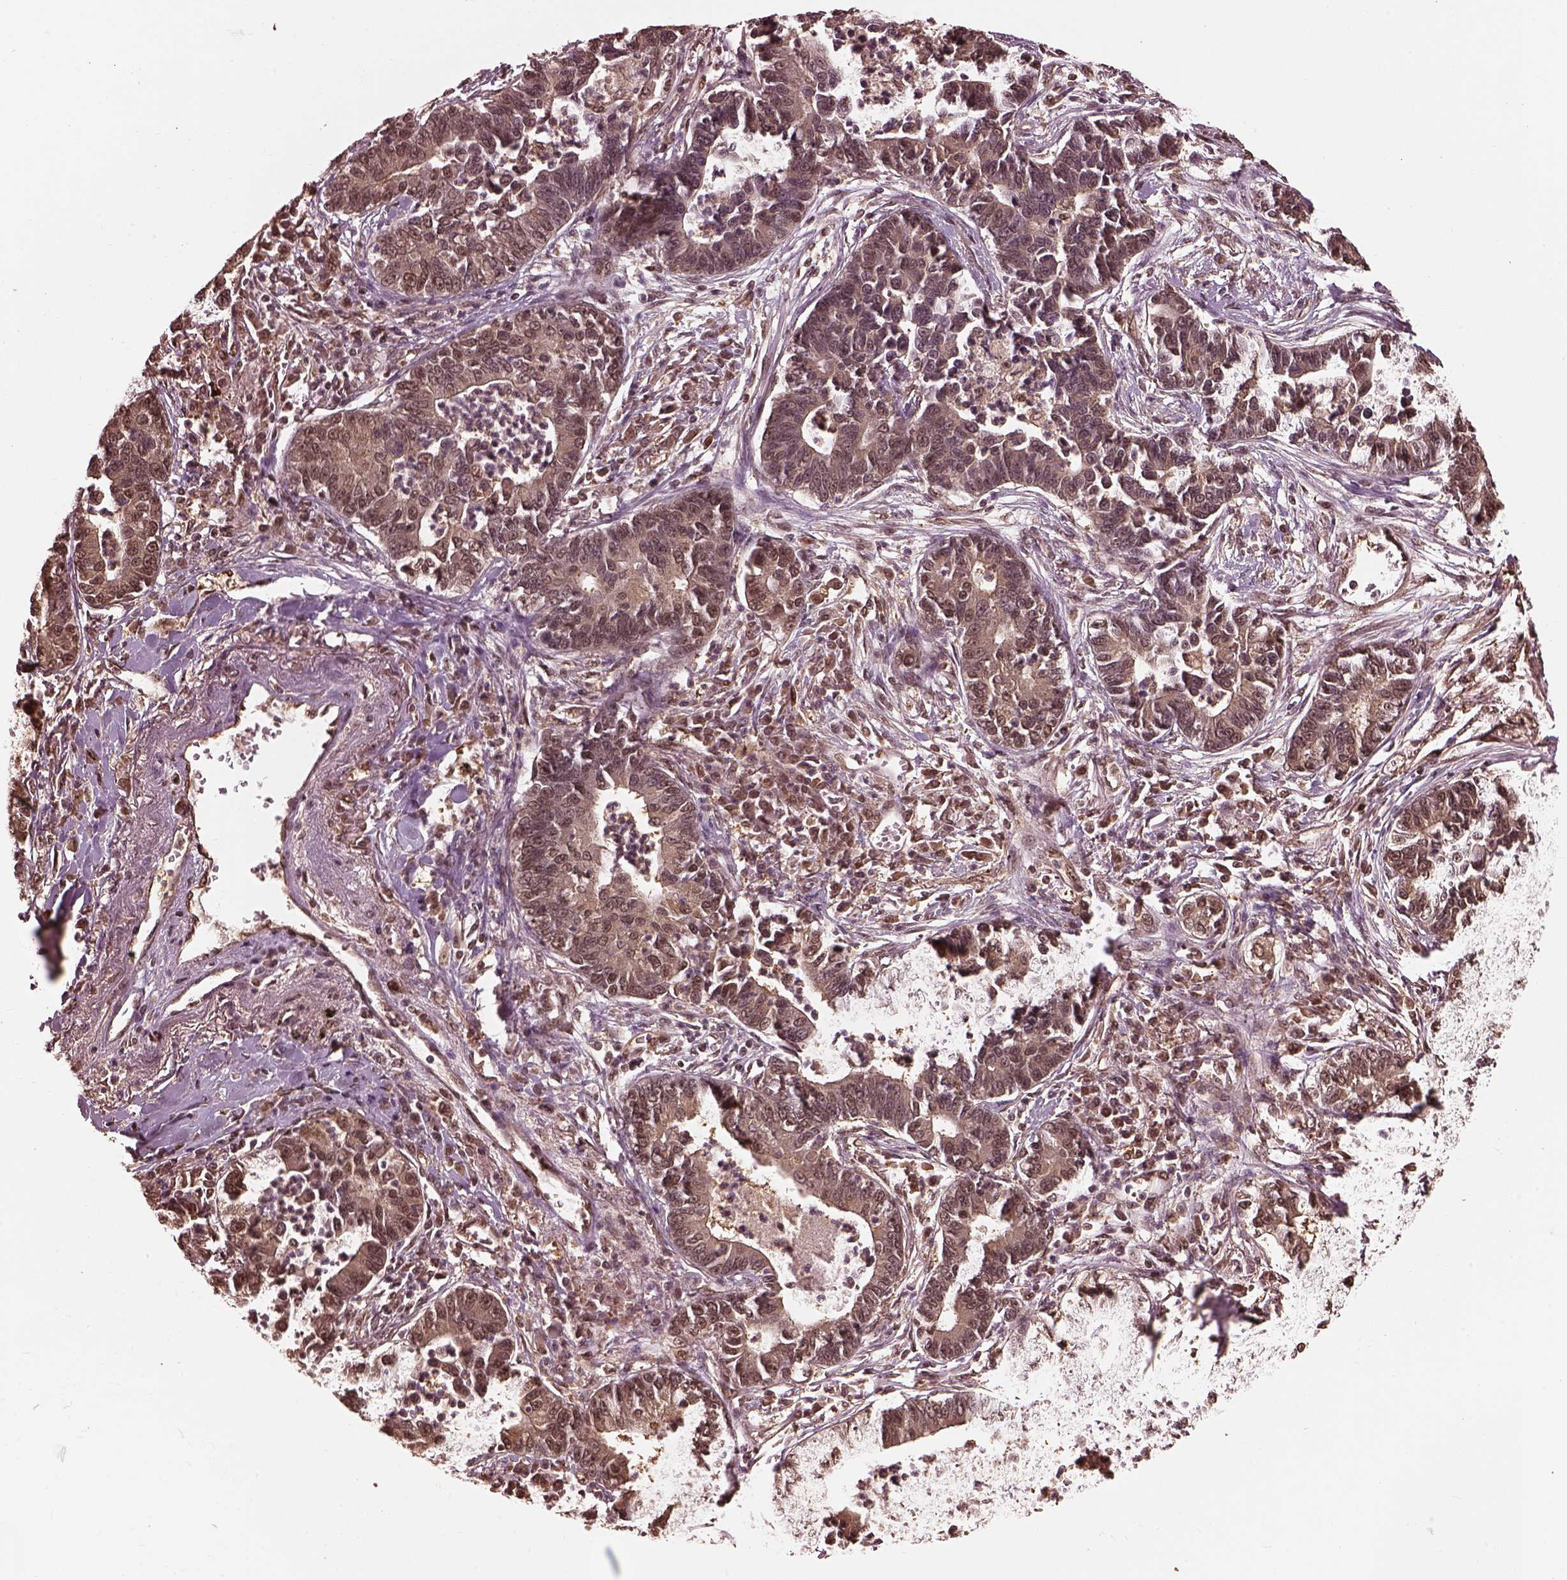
{"staining": {"intensity": "moderate", "quantity": "25%-75%", "location": "cytoplasmic/membranous,nuclear"}, "tissue": "lung cancer", "cell_type": "Tumor cells", "image_type": "cancer", "snomed": [{"axis": "morphology", "description": "Adenocarcinoma, NOS"}, {"axis": "topography", "description": "Lung"}], "caption": "Tumor cells display moderate cytoplasmic/membranous and nuclear positivity in approximately 25%-75% of cells in lung adenocarcinoma.", "gene": "PSMC5", "patient": {"sex": "female", "age": 57}}